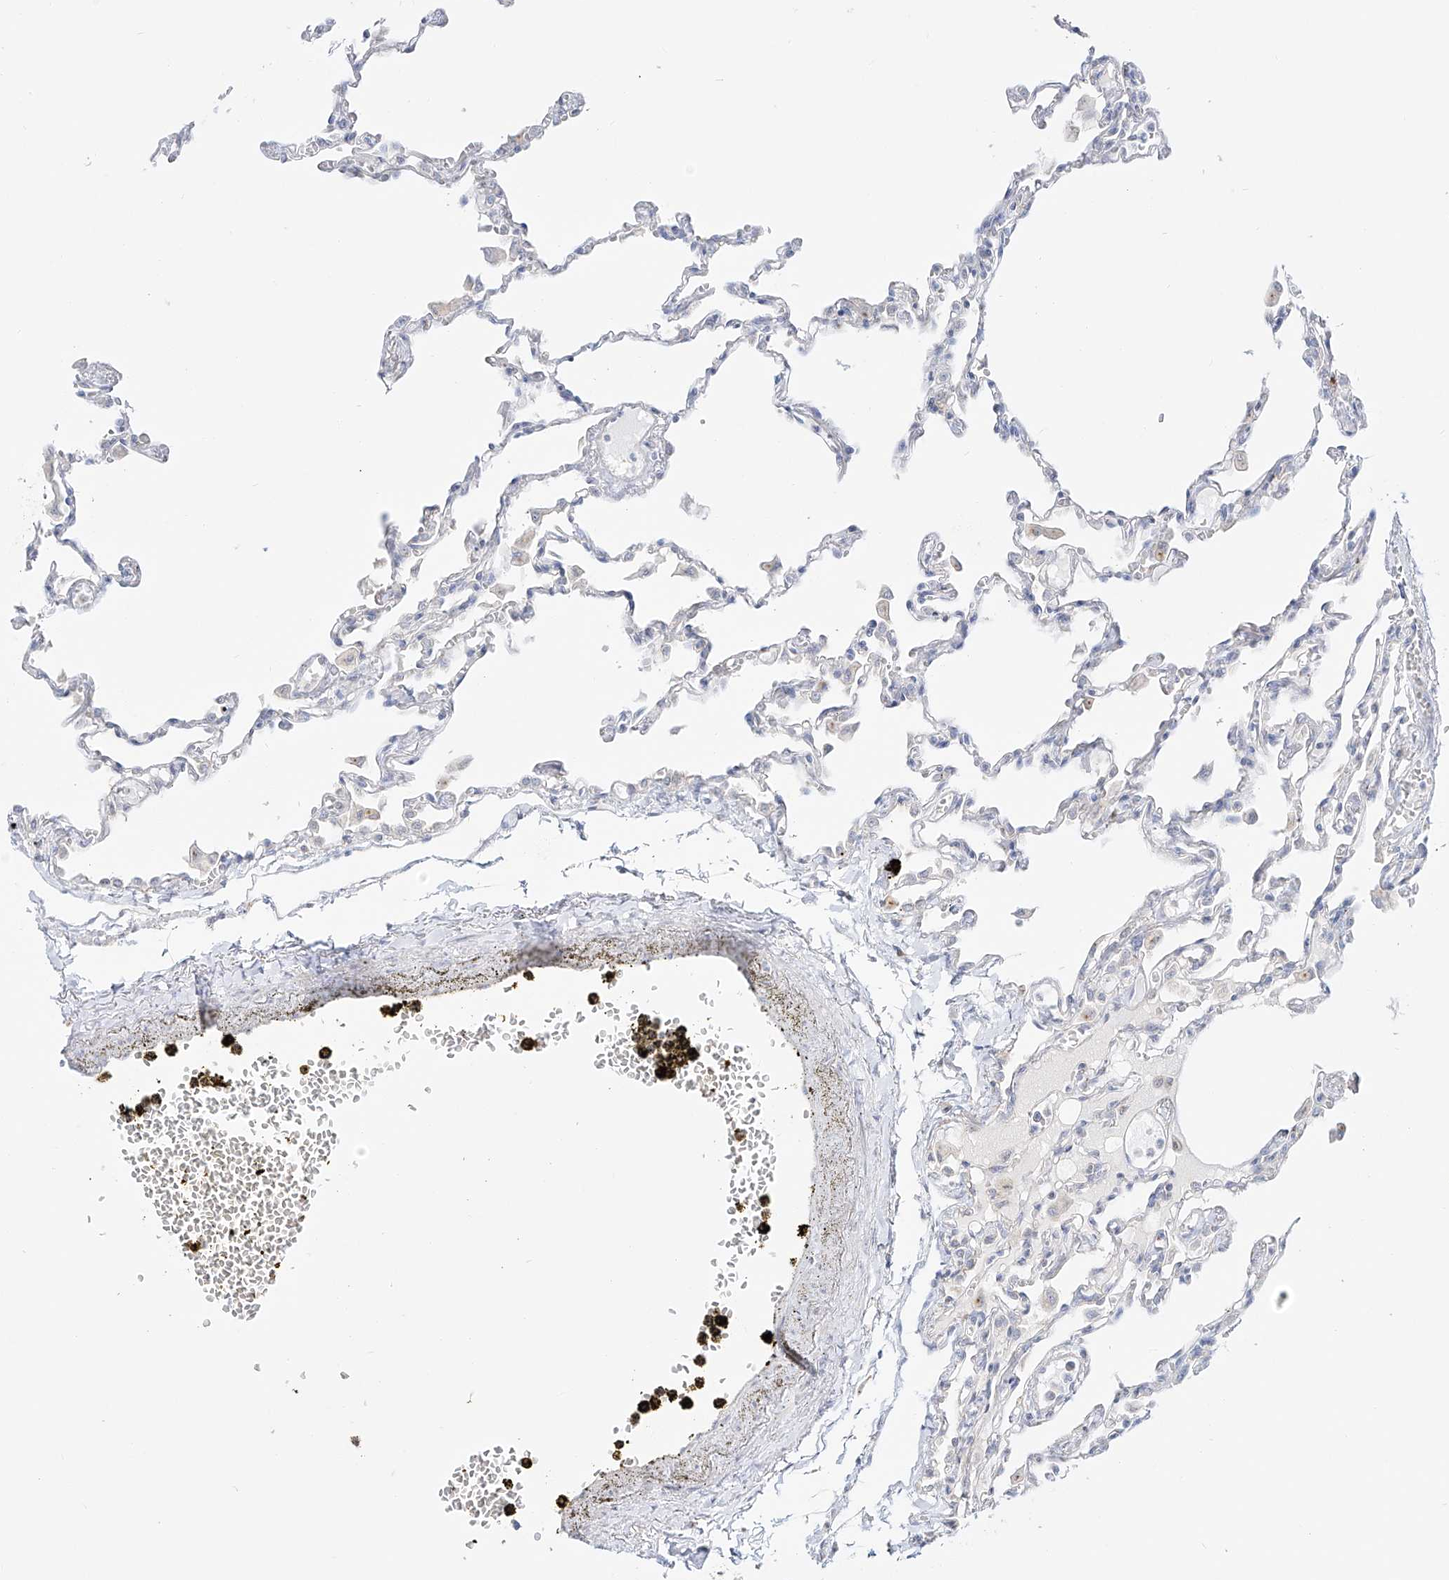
{"staining": {"intensity": "negative", "quantity": "none", "location": "none"}, "tissue": "lung", "cell_type": "Alveolar cells", "image_type": "normal", "snomed": [{"axis": "morphology", "description": "Normal tissue, NOS"}, {"axis": "topography", "description": "Bronchus"}, {"axis": "topography", "description": "Lung"}], "caption": "Immunohistochemistry of unremarkable human lung demonstrates no expression in alveolar cells.", "gene": "BSDC1", "patient": {"sex": "female", "age": 49}}